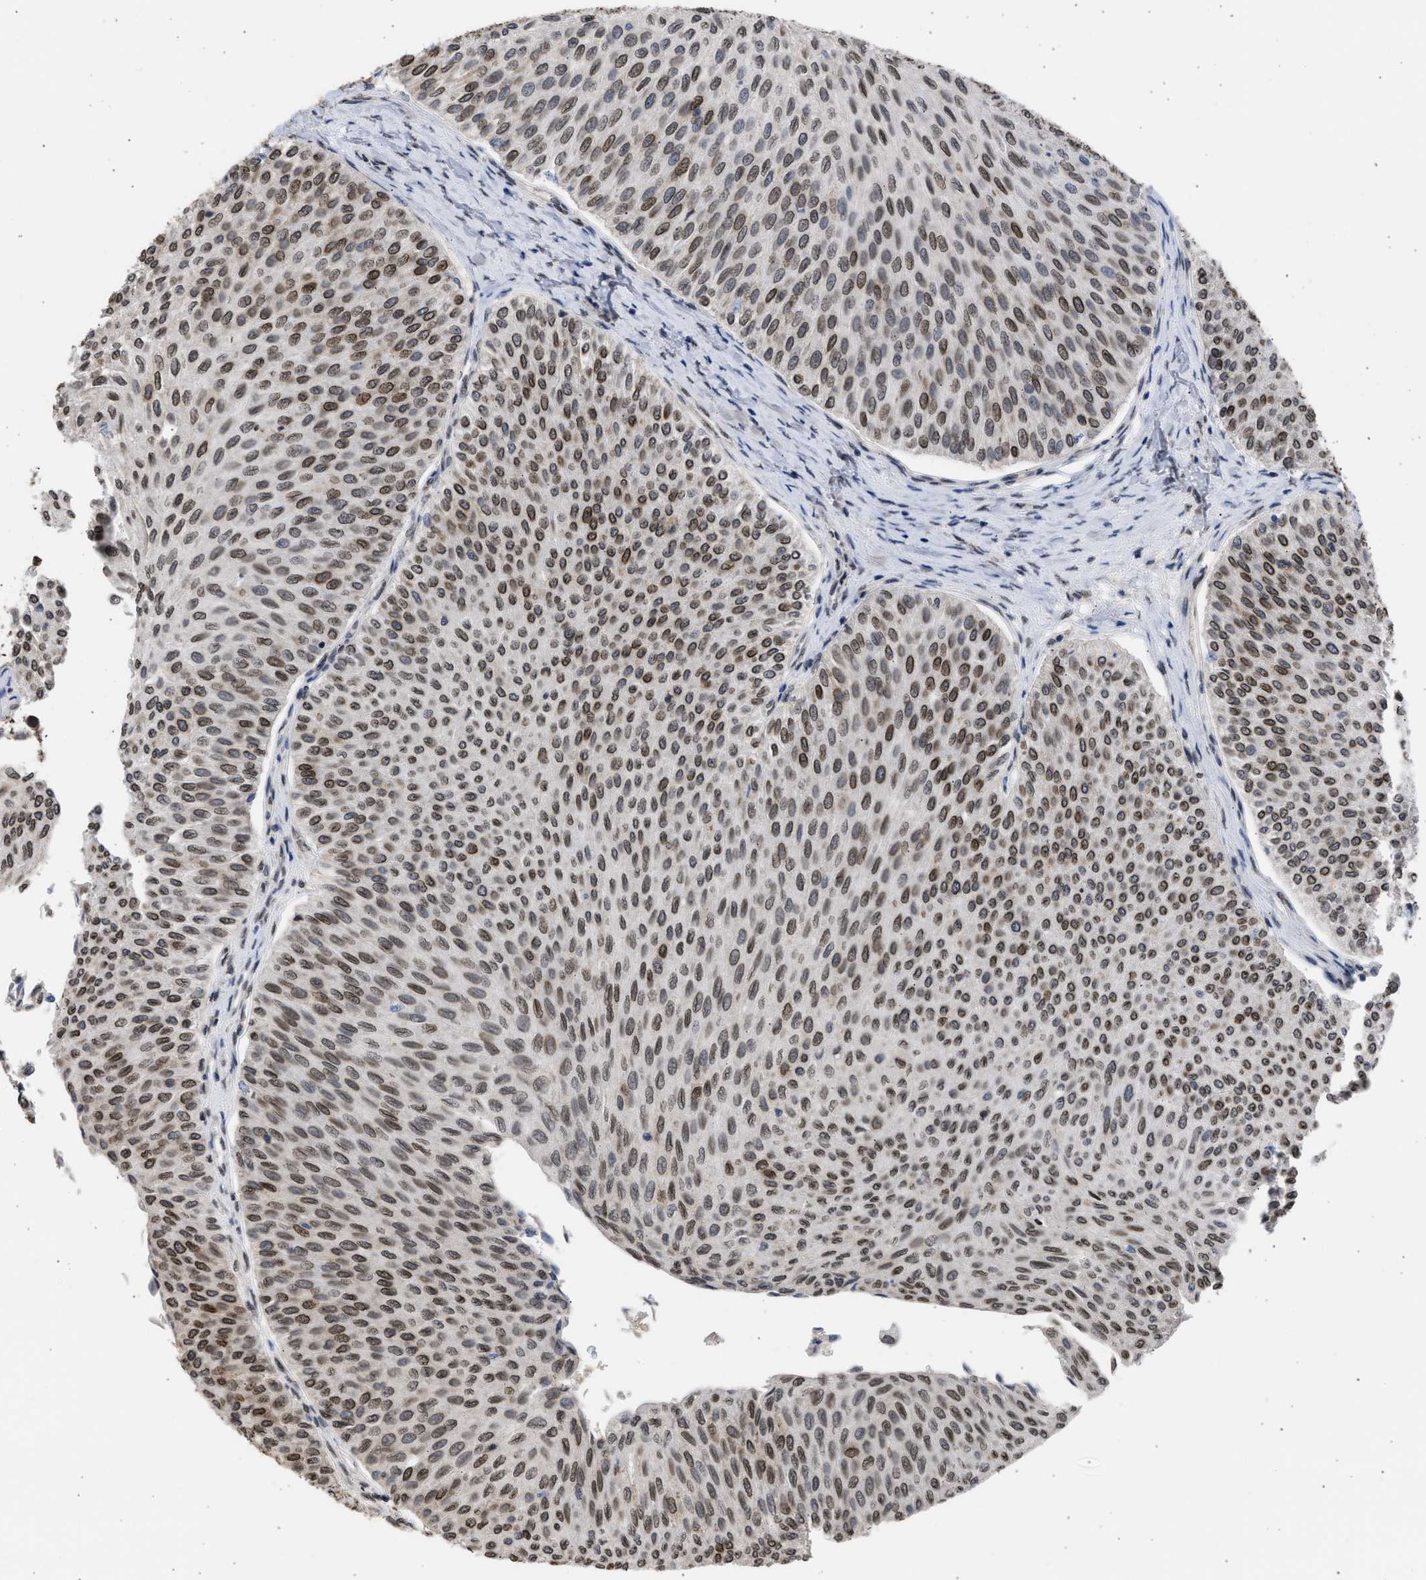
{"staining": {"intensity": "moderate", "quantity": ">75%", "location": "cytoplasmic/membranous,nuclear"}, "tissue": "urothelial cancer", "cell_type": "Tumor cells", "image_type": "cancer", "snomed": [{"axis": "morphology", "description": "Urothelial carcinoma, Low grade"}, {"axis": "topography", "description": "Urinary bladder"}], "caption": "Approximately >75% of tumor cells in urothelial cancer reveal moderate cytoplasmic/membranous and nuclear protein staining as visualized by brown immunohistochemical staining.", "gene": "NUP35", "patient": {"sex": "male", "age": 78}}